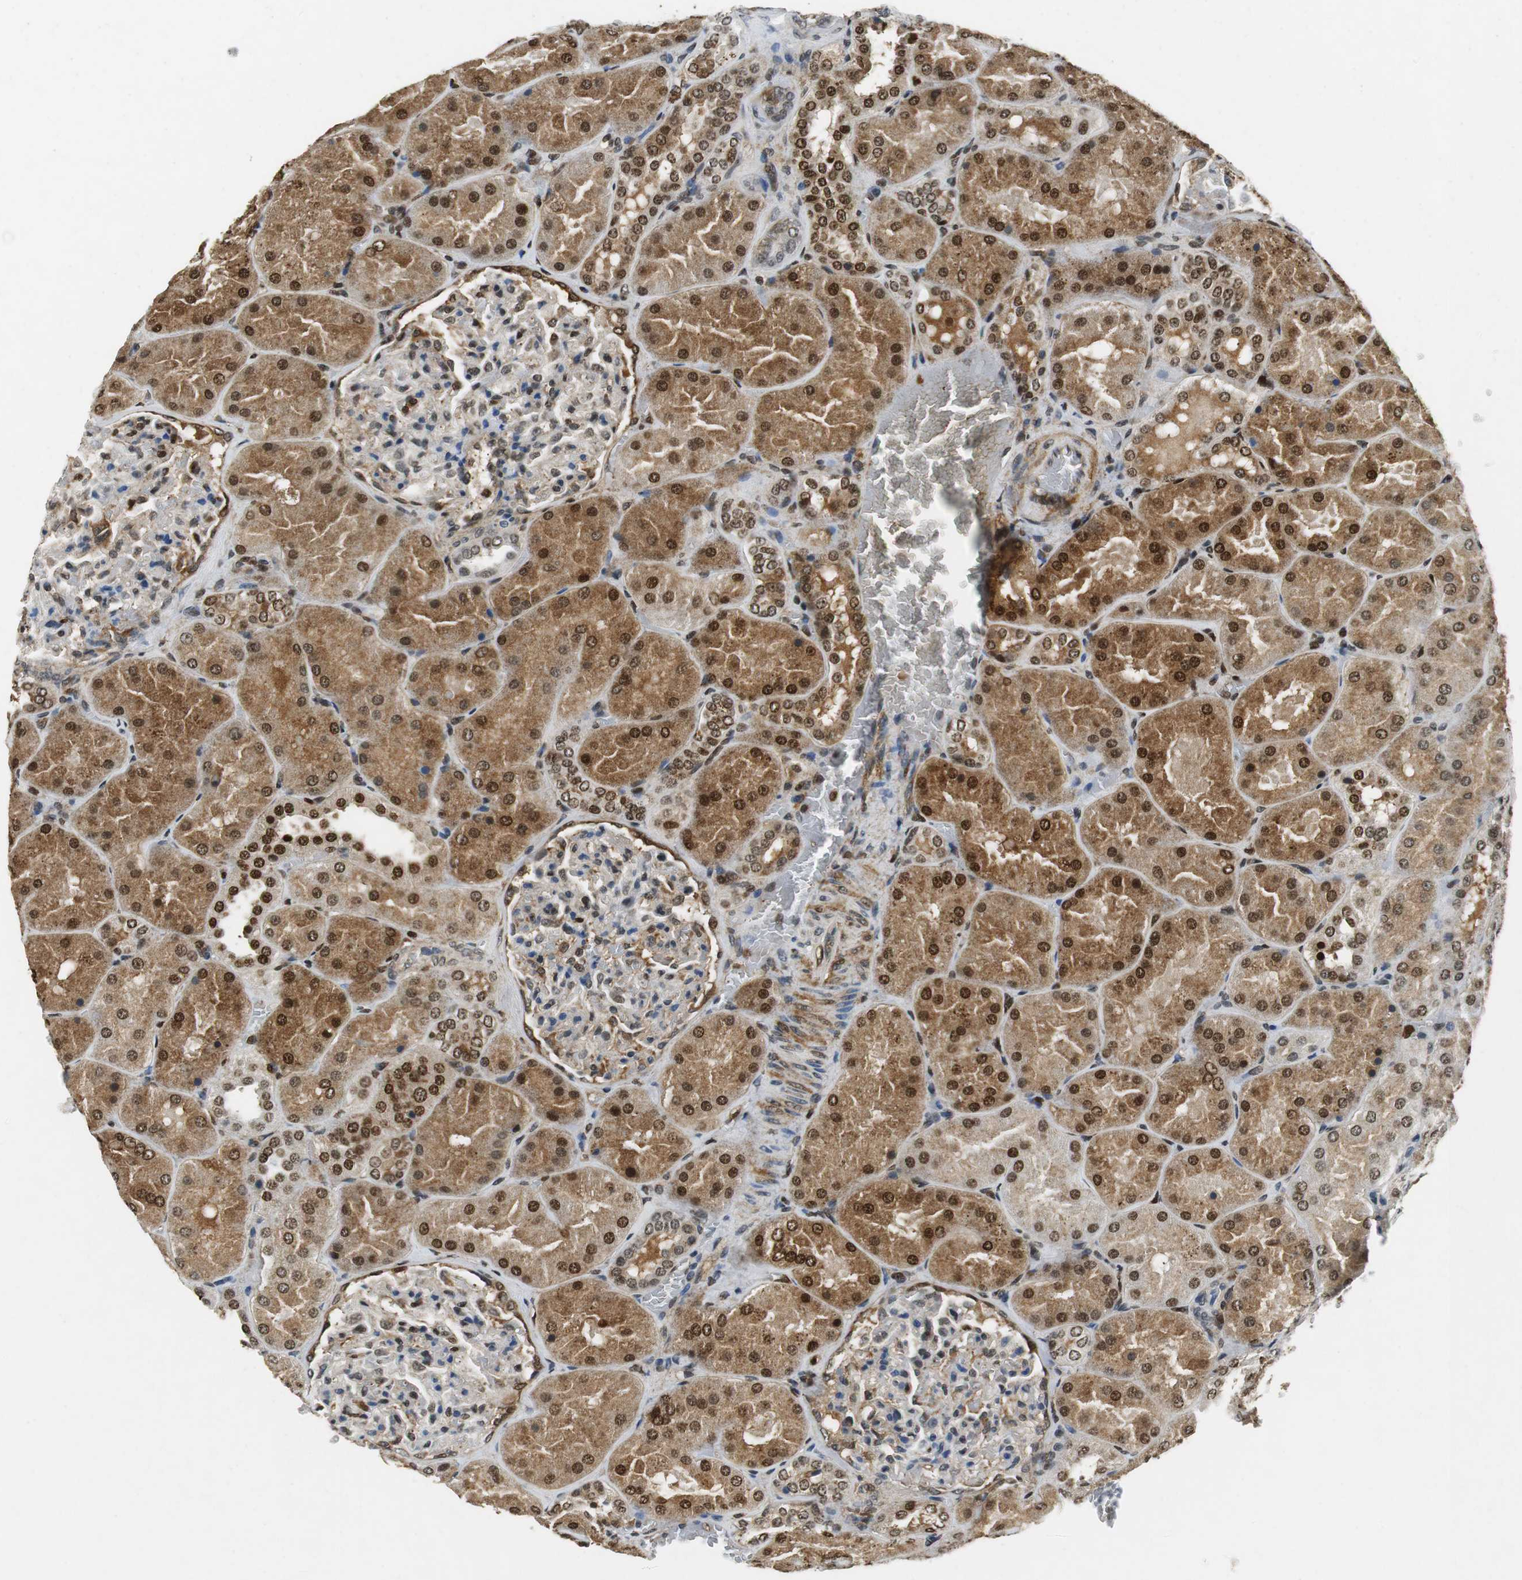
{"staining": {"intensity": "weak", "quantity": "25%-75%", "location": "cytoplasmic/membranous,nuclear"}, "tissue": "kidney", "cell_type": "Cells in glomeruli", "image_type": "normal", "snomed": [{"axis": "morphology", "description": "Normal tissue, NOS"}, {"axis": "topography", "description": "Kidney"}], "caption": "Protein staining displays weak cytoplasmic/membranous,nuclear expression in approximately 25%-75% of cells in glomeruli in normal kidney.", "gene": "ORM1", "patient": {"sex": "male", "age": 28}}